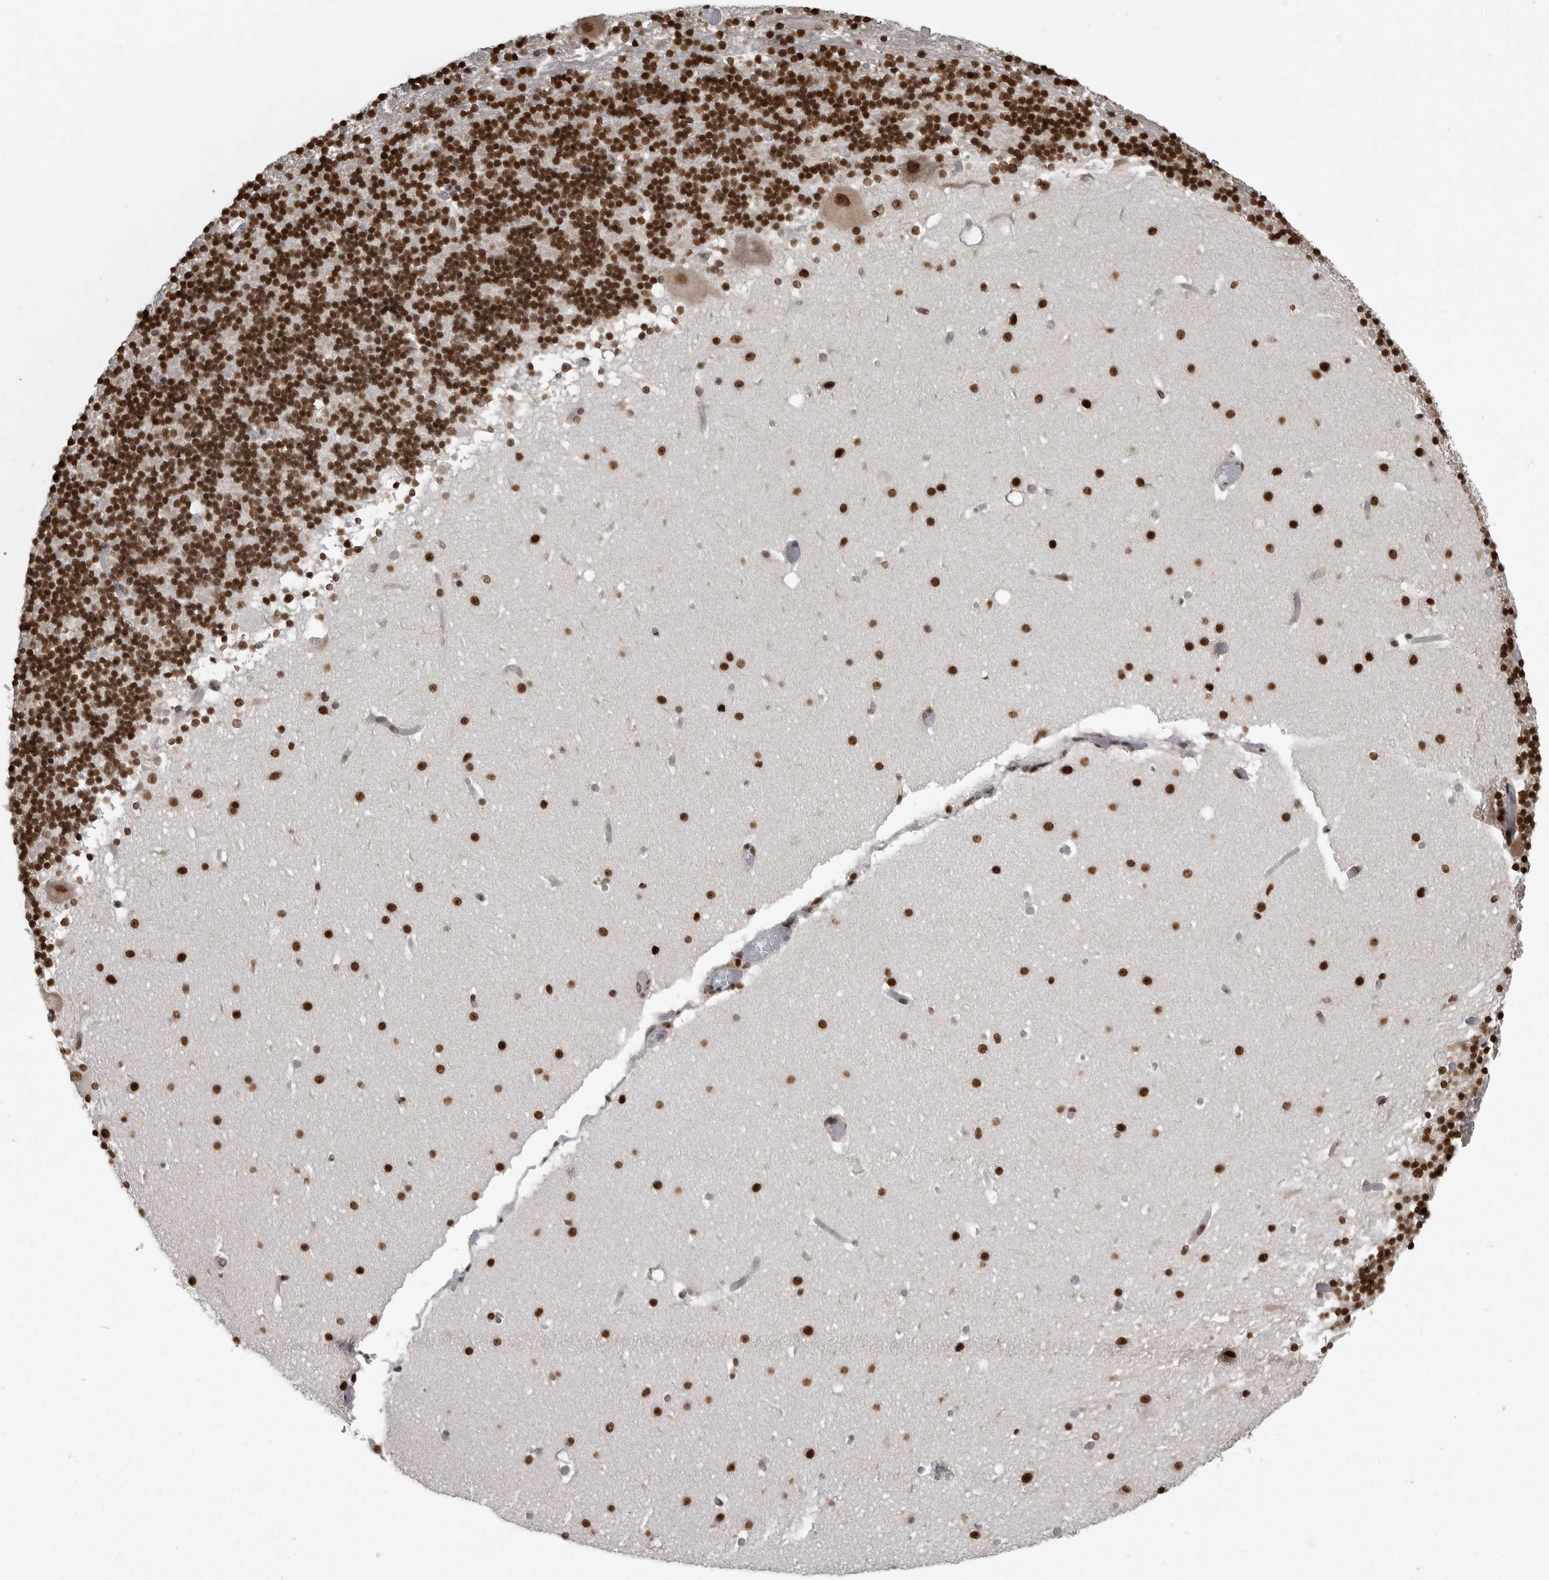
{"staining": {"intensity": "strong", "quantity": "25%-75%", "location": "nuclear"}, "tissue": "cerebellum", "cell_type": "Cells in granular layer", "image_type": "normal", "snomed": [{"axis": "morphology", "description": "Normal tissue, NOS"}, {"axis": "topography", "description": "Cerebellum"}], "caption": "Immunohistochemical staining of unremarkable cerebellum displays strong nuclear protein expression in about 25%-75% of cells in granular layer.", "gene": "YAF2", "patient": {"sex": "male", "age": 57}}